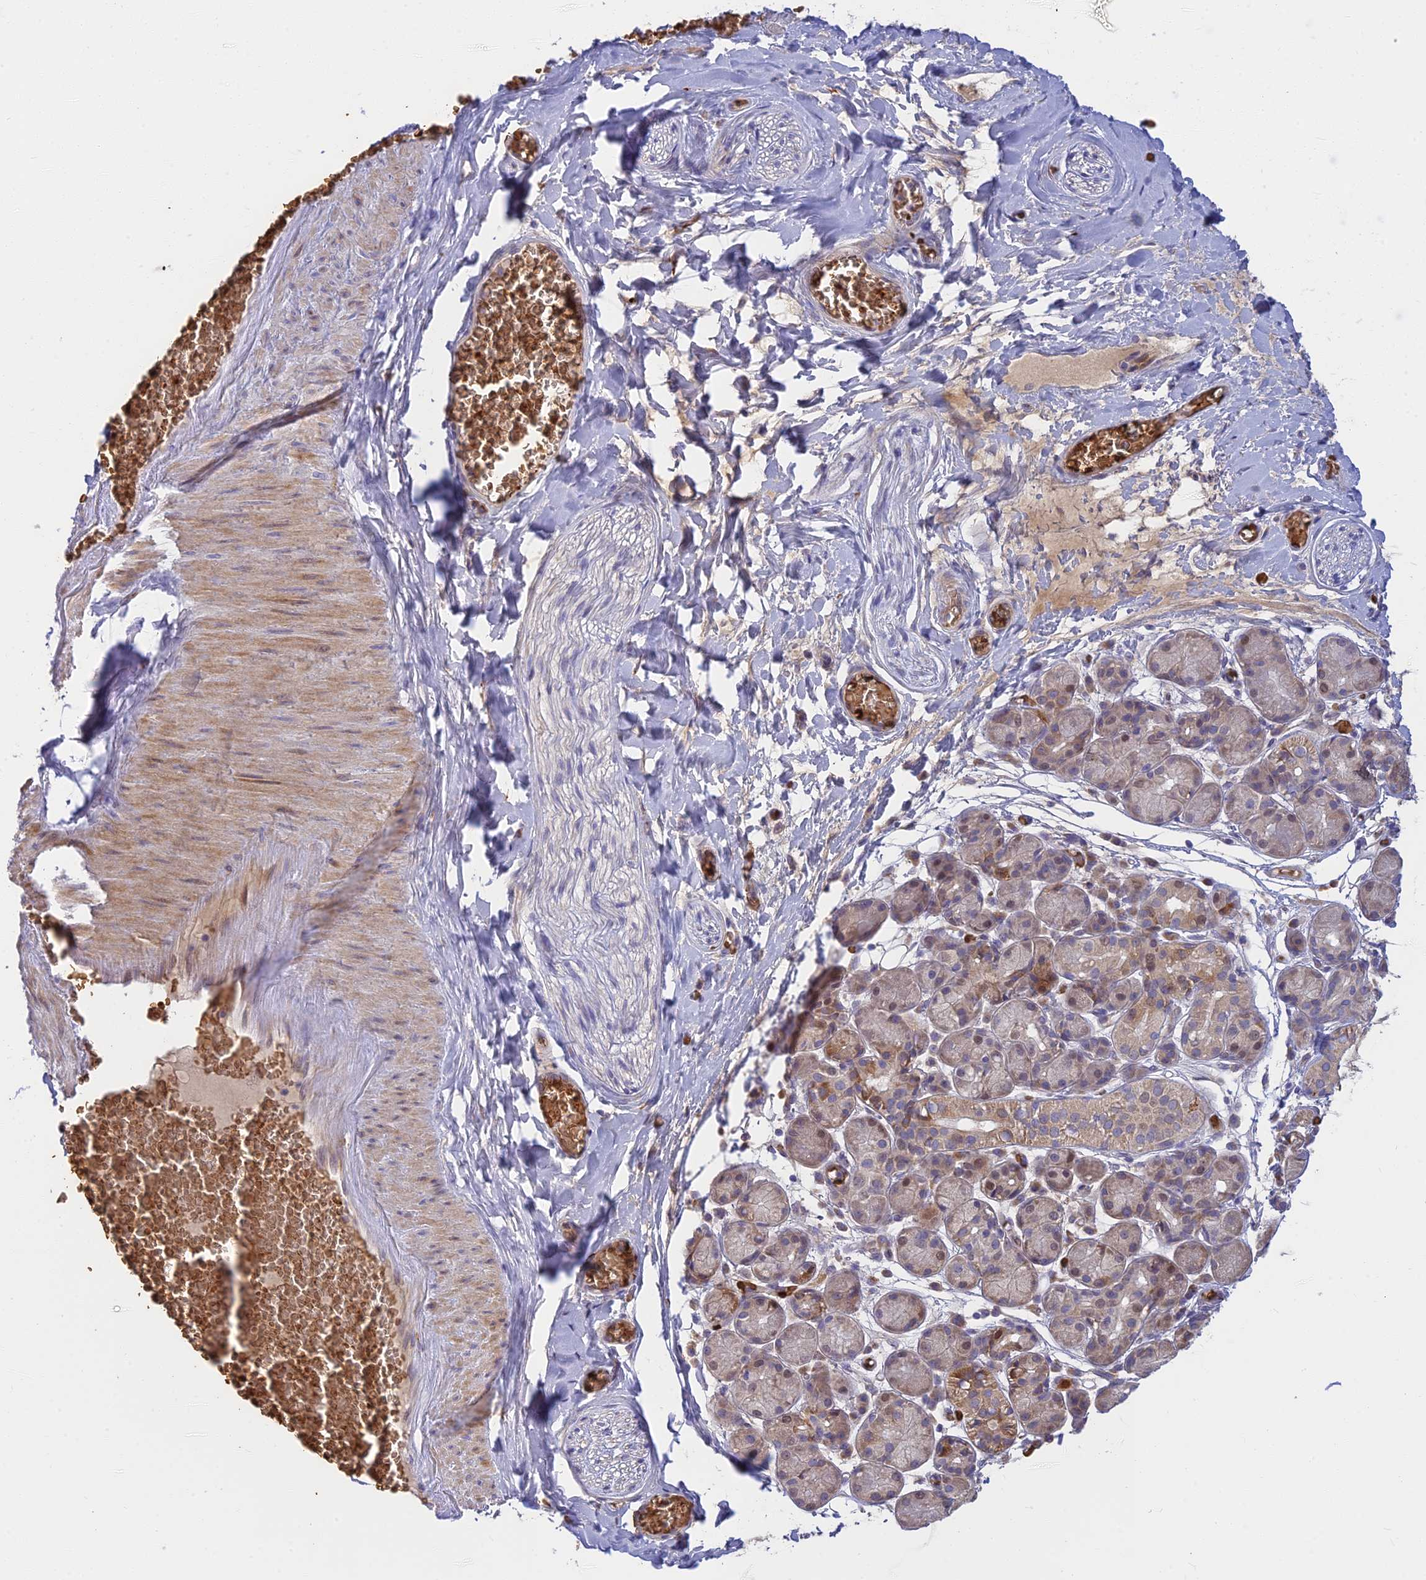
{"staining": {"intensity": "negative", "quantity": "none", "location": "none"}, "tissue": "adipose tissue", "cell_type": "Adipocytes", "image_type": "normal", "snomed": [{"axis": "morphology", "description": "Normal tissue, NOS"}, {"axis": "topography", "description": "Salivary gland"}, {"axis": "topography", "description": "Peripheral nerve tissue"}], "caption": "Adipocytes show no significant protein expression in unremarkable adipose tissue. (DAB immunohistochemistry (IHC) visualized using brightfield microscopy, high magnification).", "gene": "UFSP2", "patient": {"sex": "male", "age": 62}}